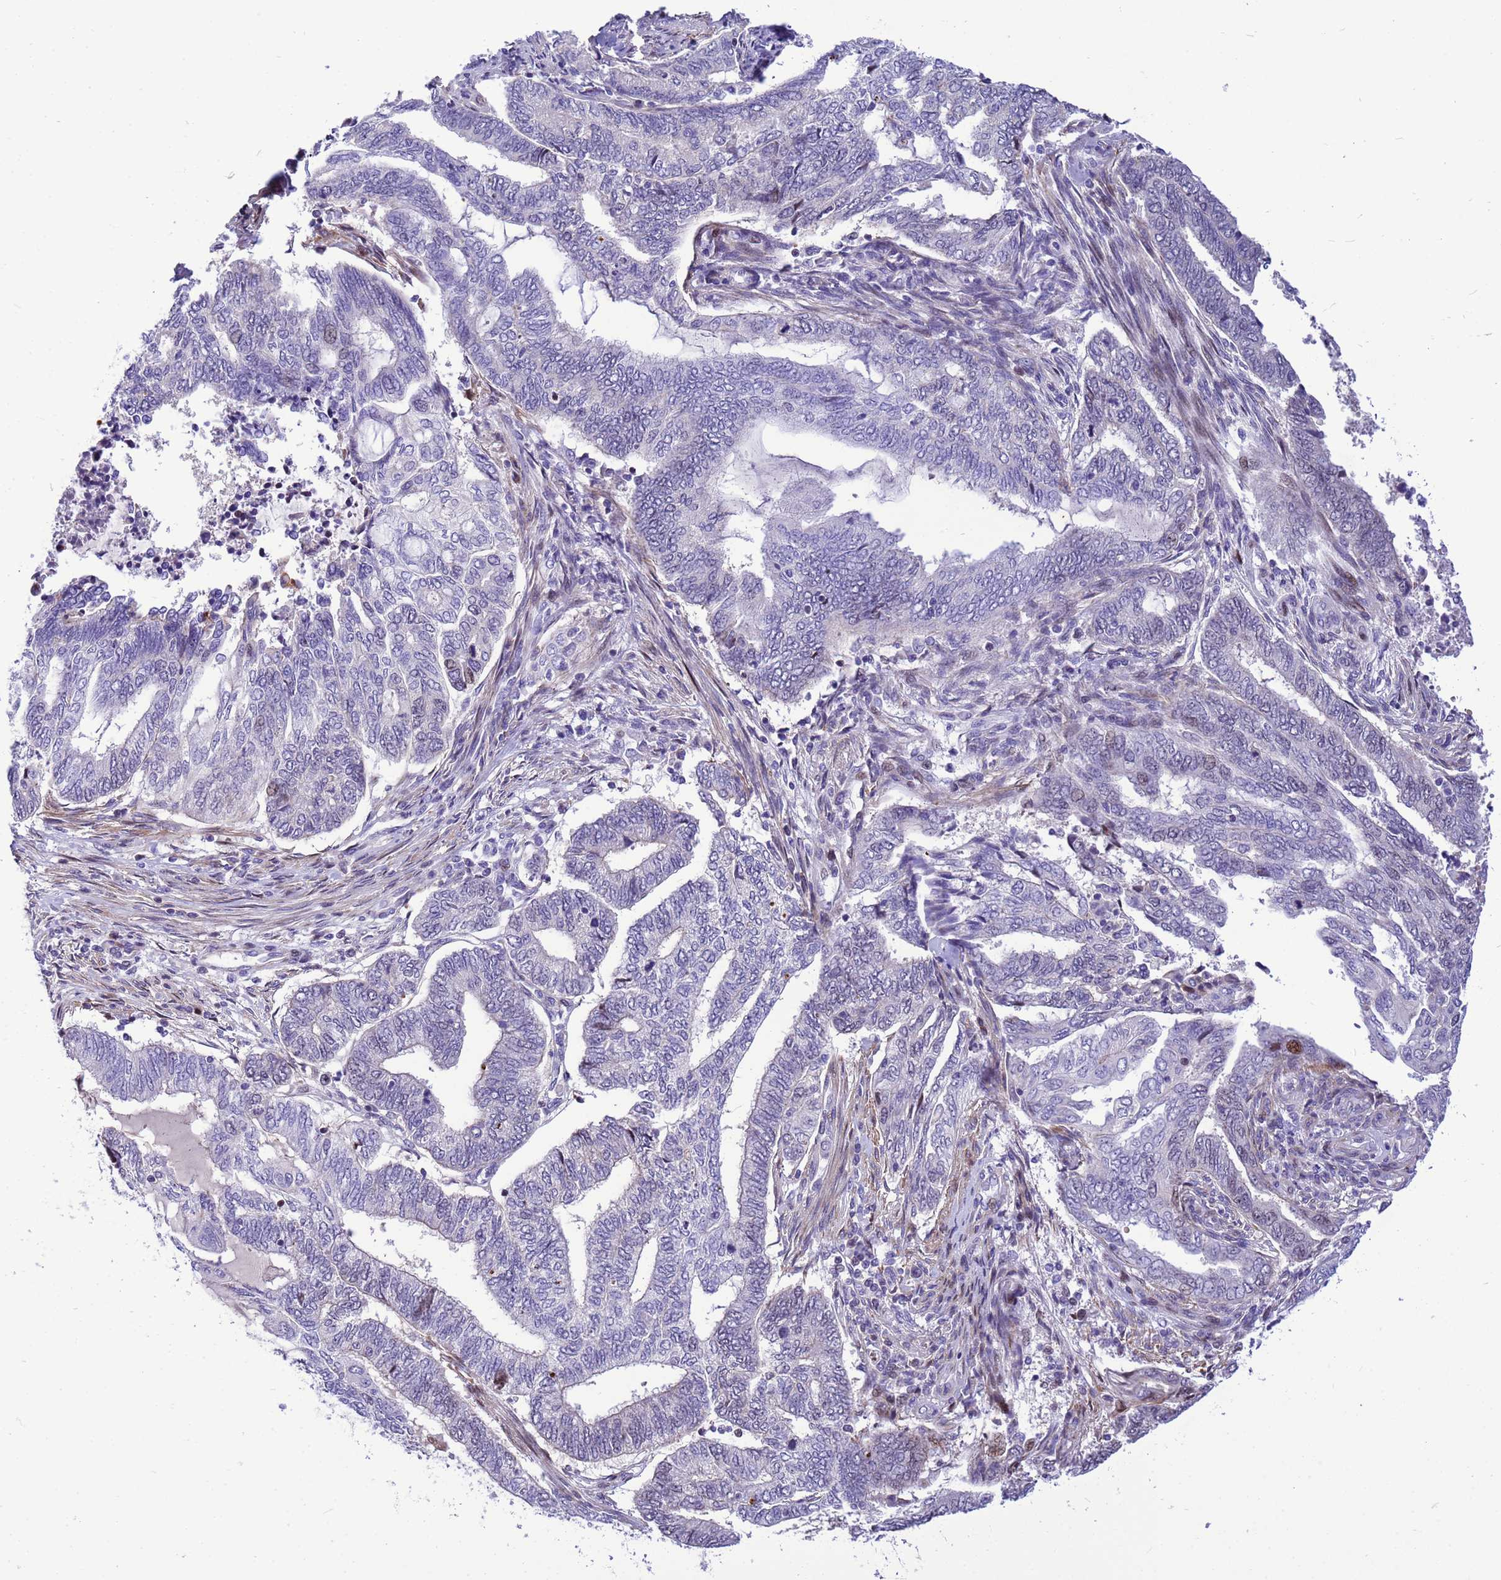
{"staining": {"intensity": "negative", "quantity": "none", "location": "none"}, "tissue": "endometrial cancer", "cell_type": "Tumor cells", "image_type": "cancer", "snomed": [{"axis": "morphology", "description": "Adenocarcinoma, NOS"}, {"axis": "topography", "description": "Uterus"}, {"axis": "topography", "description": "Endometrium"}], "caption": "Immunohistochemistry of human endometrial cancer (adenocarcinoma) displays no positivity in tumor cells.", "gene": "ADAMTS7", "patient": {"sex": "female", "age": 70}}